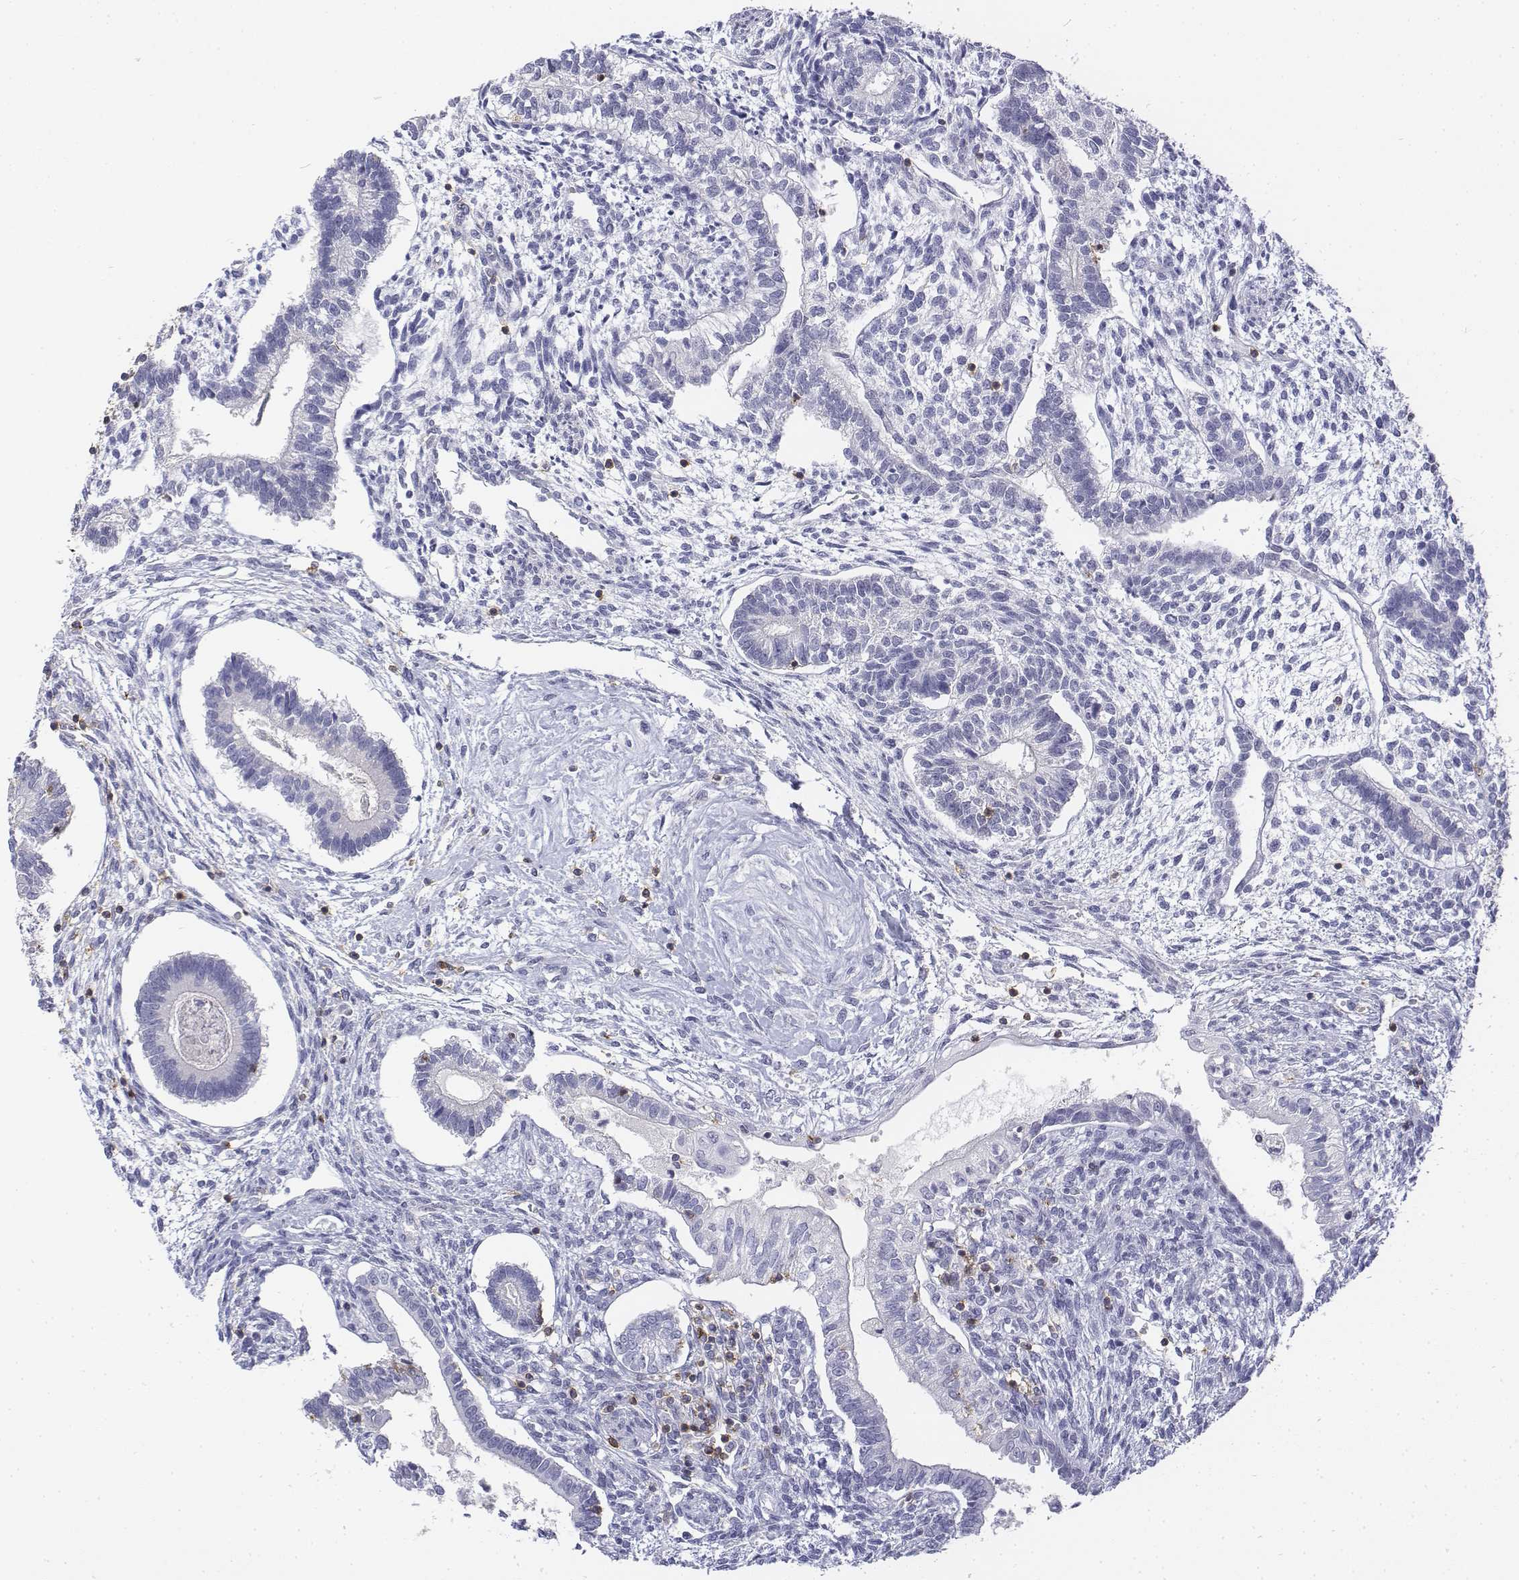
{"staining": {"intensity": "negative", "quantity": "none", "location": "none"}, "tissue": "testis cancer", "cell_type": "Tumor cells", "image_type": "cancer", "snomed": [{"axis": "morphology", "description": "Carcinoma, Embryonal, NOS"}, {"axis": "topography", "description": "Testis"}], "caption": "The micrograph demonstrates no staining of tumor cells in testis cancer.", "gene": "CD3E", "patient": {"sex": "male", "age": 37}}